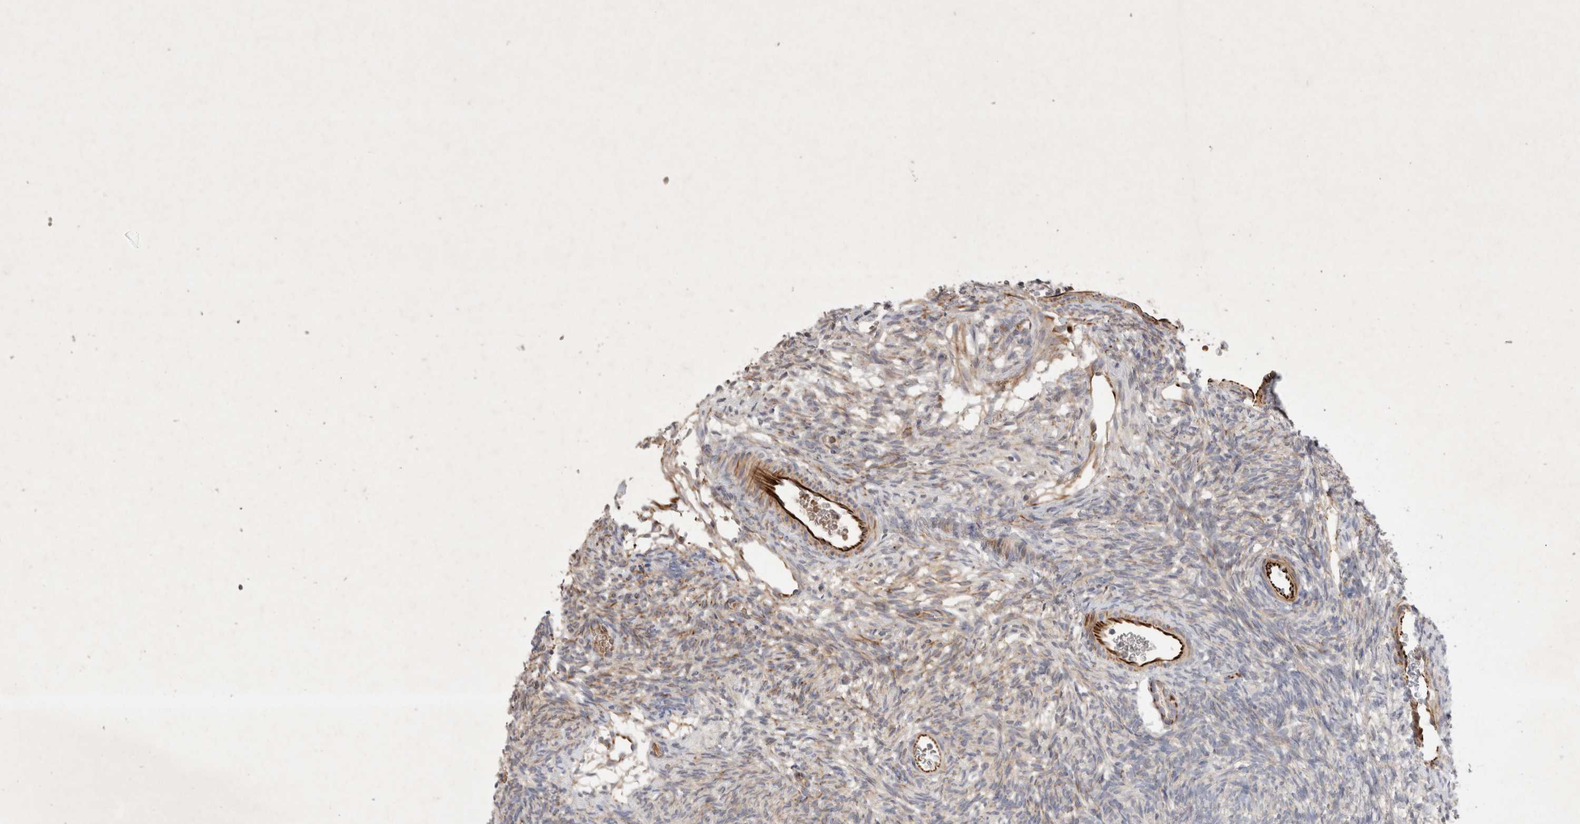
{"staining": {"intensity": "weak", "quantity": "25%-75%", "location": "cytoplasmic/membranous"}, "tissue": "ovary", "cell_type": "Follicle cells", "image_type": "normal", "snomed": [{"axis": "morphology", "description": "Normal tissue, NOS"}, {"axis": "topography", "description": "Ovary"}], "caption": "Immunohistochemistry (IHC) of unremarkable human ovary shows low levels of weak cytoplasmic/membranous staining in about 25%-75% of follicle cells.", "gene": "NMU", "patient": {"sex": "female", "age": 34}}